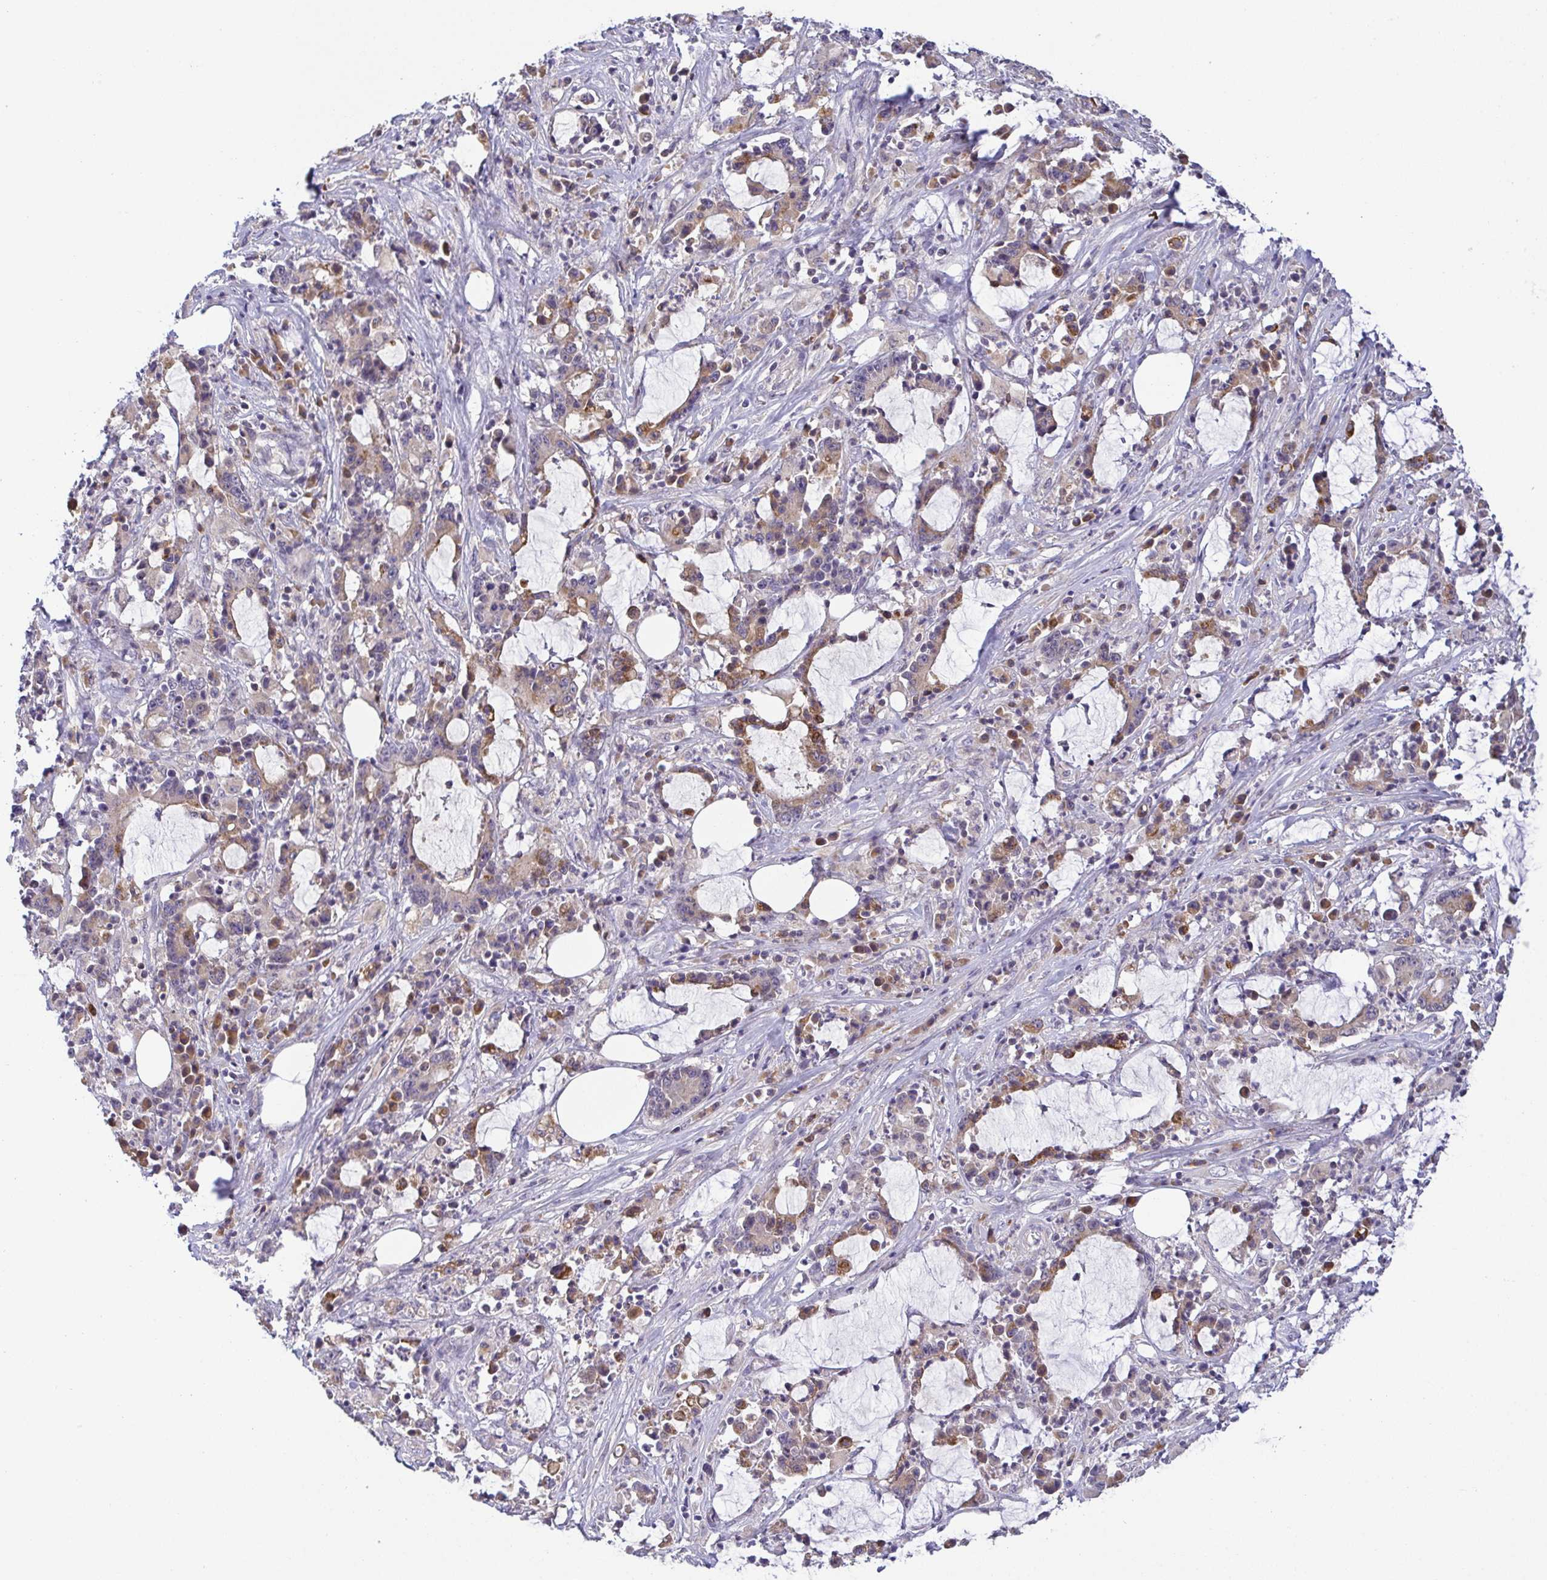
{"staining": {"intensity": "weak", "quantity": "25%-75%", "location": "cytoplasmic/membranous"}, "tissue": "stomach cancer", "cell_type": "Tumor cells", "image_type": "cancer", "snomed": [{"axis": "morphology", "description": "Adenocarcinoma, NOS"}, {"axis": "topography", "description": "Stomach, upper"}], "caption": "A histopathology image of human adenocarcinoma (stomach) stained for a protein reveals weak cytoplasmic/membranous brown staining in tumor cells.", "gene": "BCL2L1", "patient": {"sex": "male", "age": 68}}